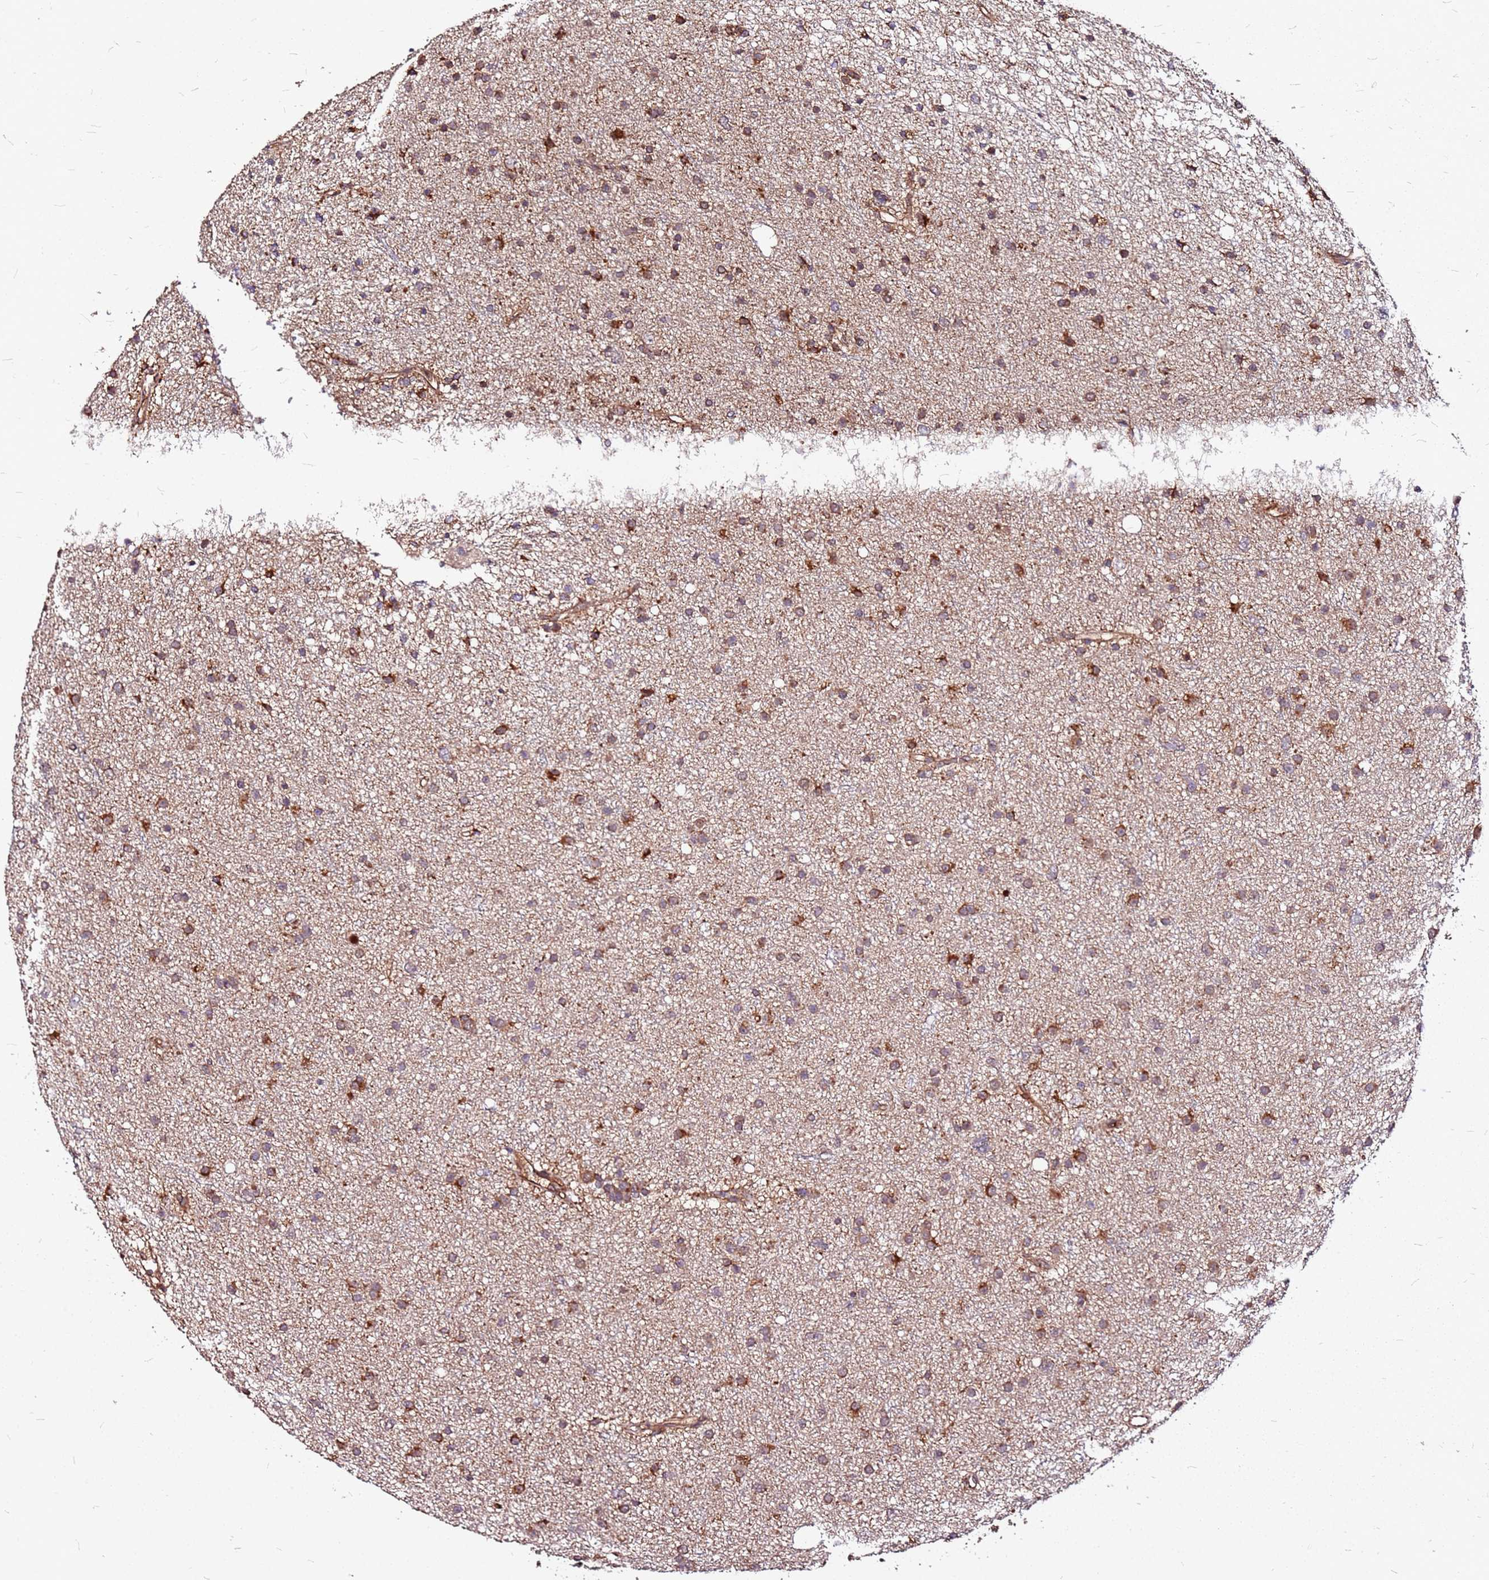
{"staining": {"intensity": "moderate", "quantity": ">75%", "location": "cytoplasmic/membranous"}, "tissue": "glioma", "cell_type": "Tumor cells", "image_type": "cancer", "snomed": [{"axis": "morphology", "description": "Glioma, malignant, Low grade"}, {"axis": "topography", "description": "Cerebral cortex"}], "caption": "Glioma tissue reveals moderate cytoplasmic/membranous positivity in approximately >75% of tumor cells", "gene": "LYPLAL1", "patient": {"sex": "female", "age": 39}}